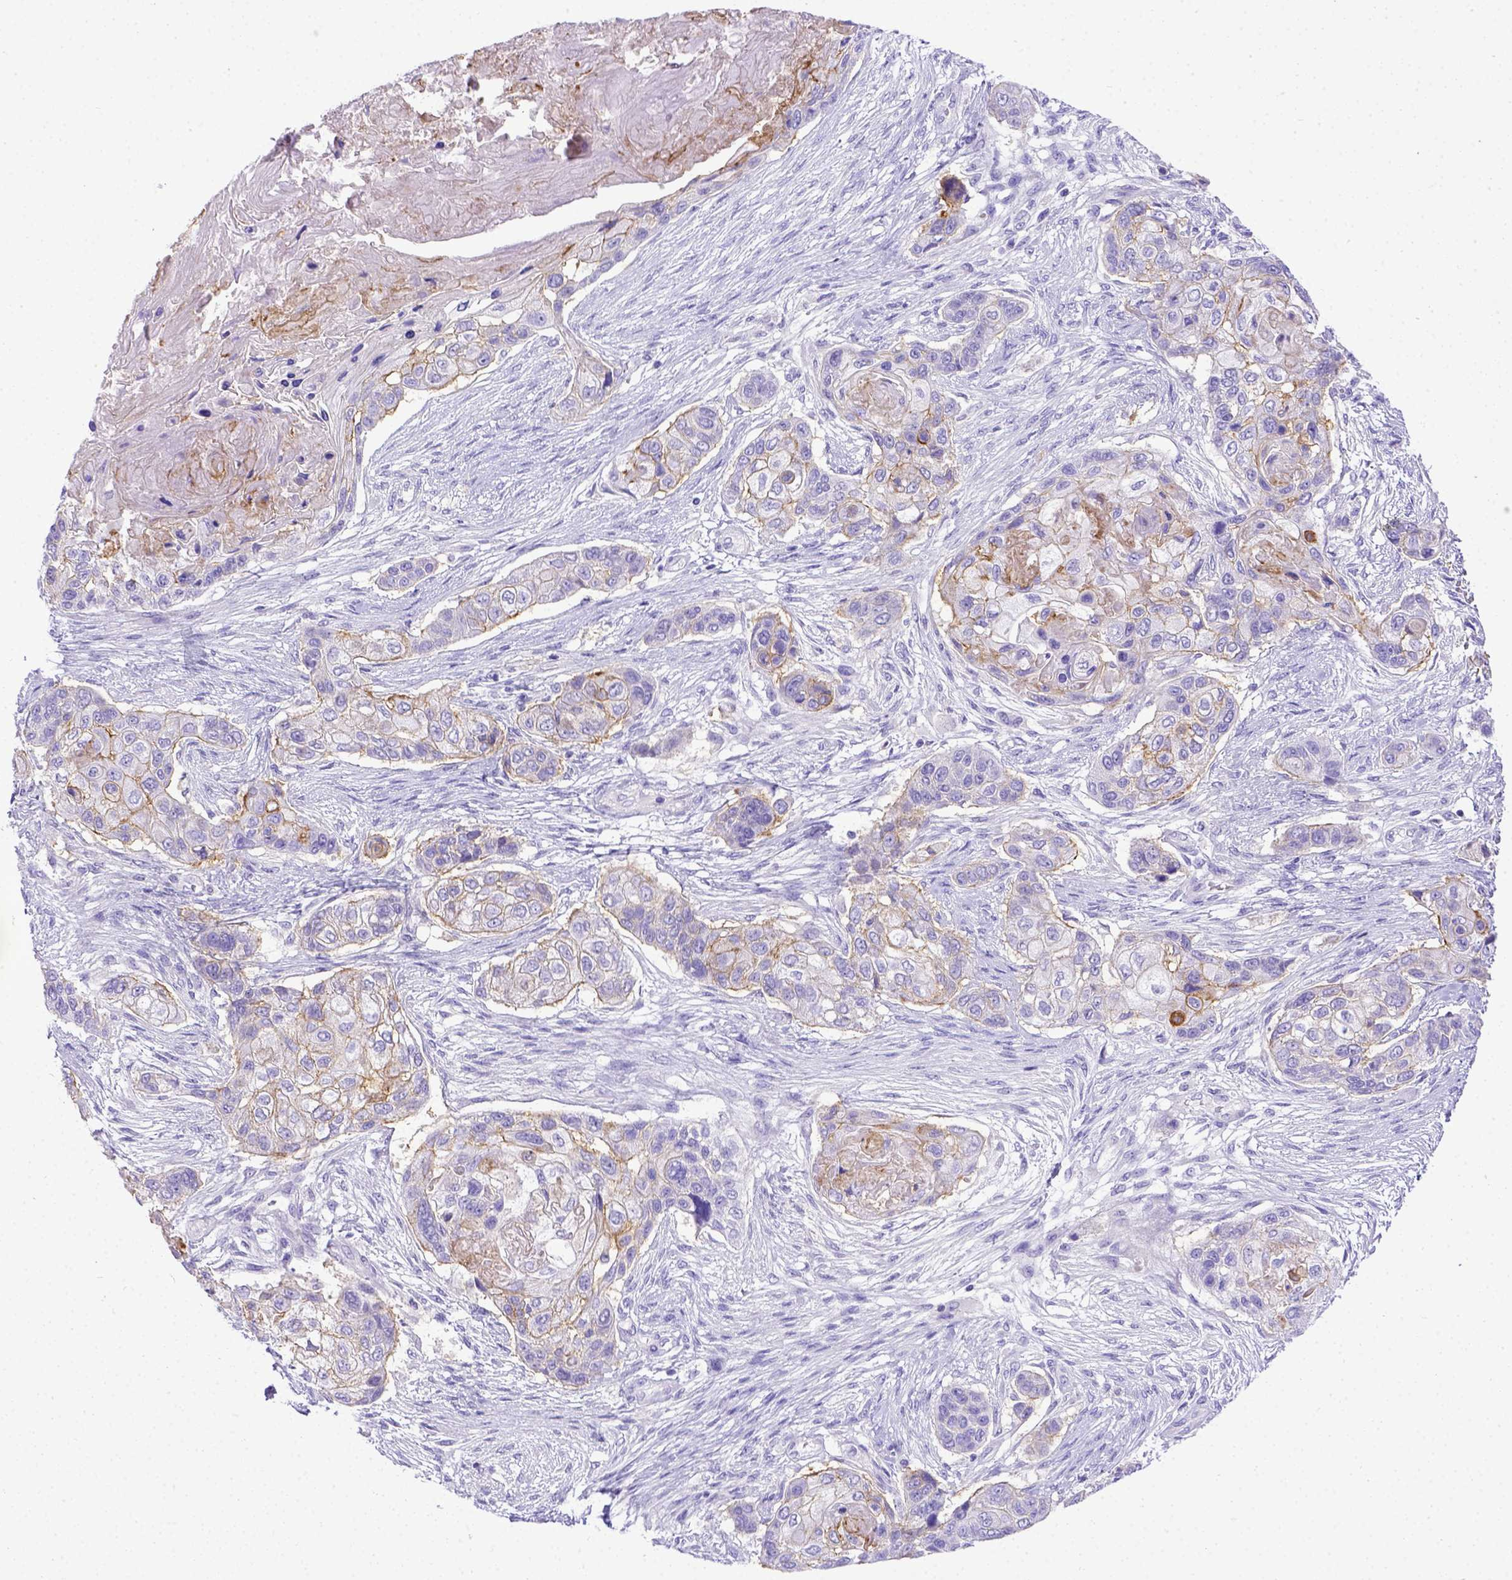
{"staining": {"intensity": "weak", "quantity": "<25%", "location": "cytoplasmic/membranous"}, "tissue": "lung cancer", "cell_type": "Tumor cells", "image_type": "cancer", "snomed": [{"axis": "morphology", "description": "Squamous cell carcinoma, NOS"}, {"axis": "topography", "description": "Lung"}], "caption": "IHC of human lung squamous cell carcinoma exhibits no positivity in tumor cells. (IHC, brightfield microscopy, high magnification).", "gene": "BTN1A1", "patient": {"sex": "male", "age": 69}}